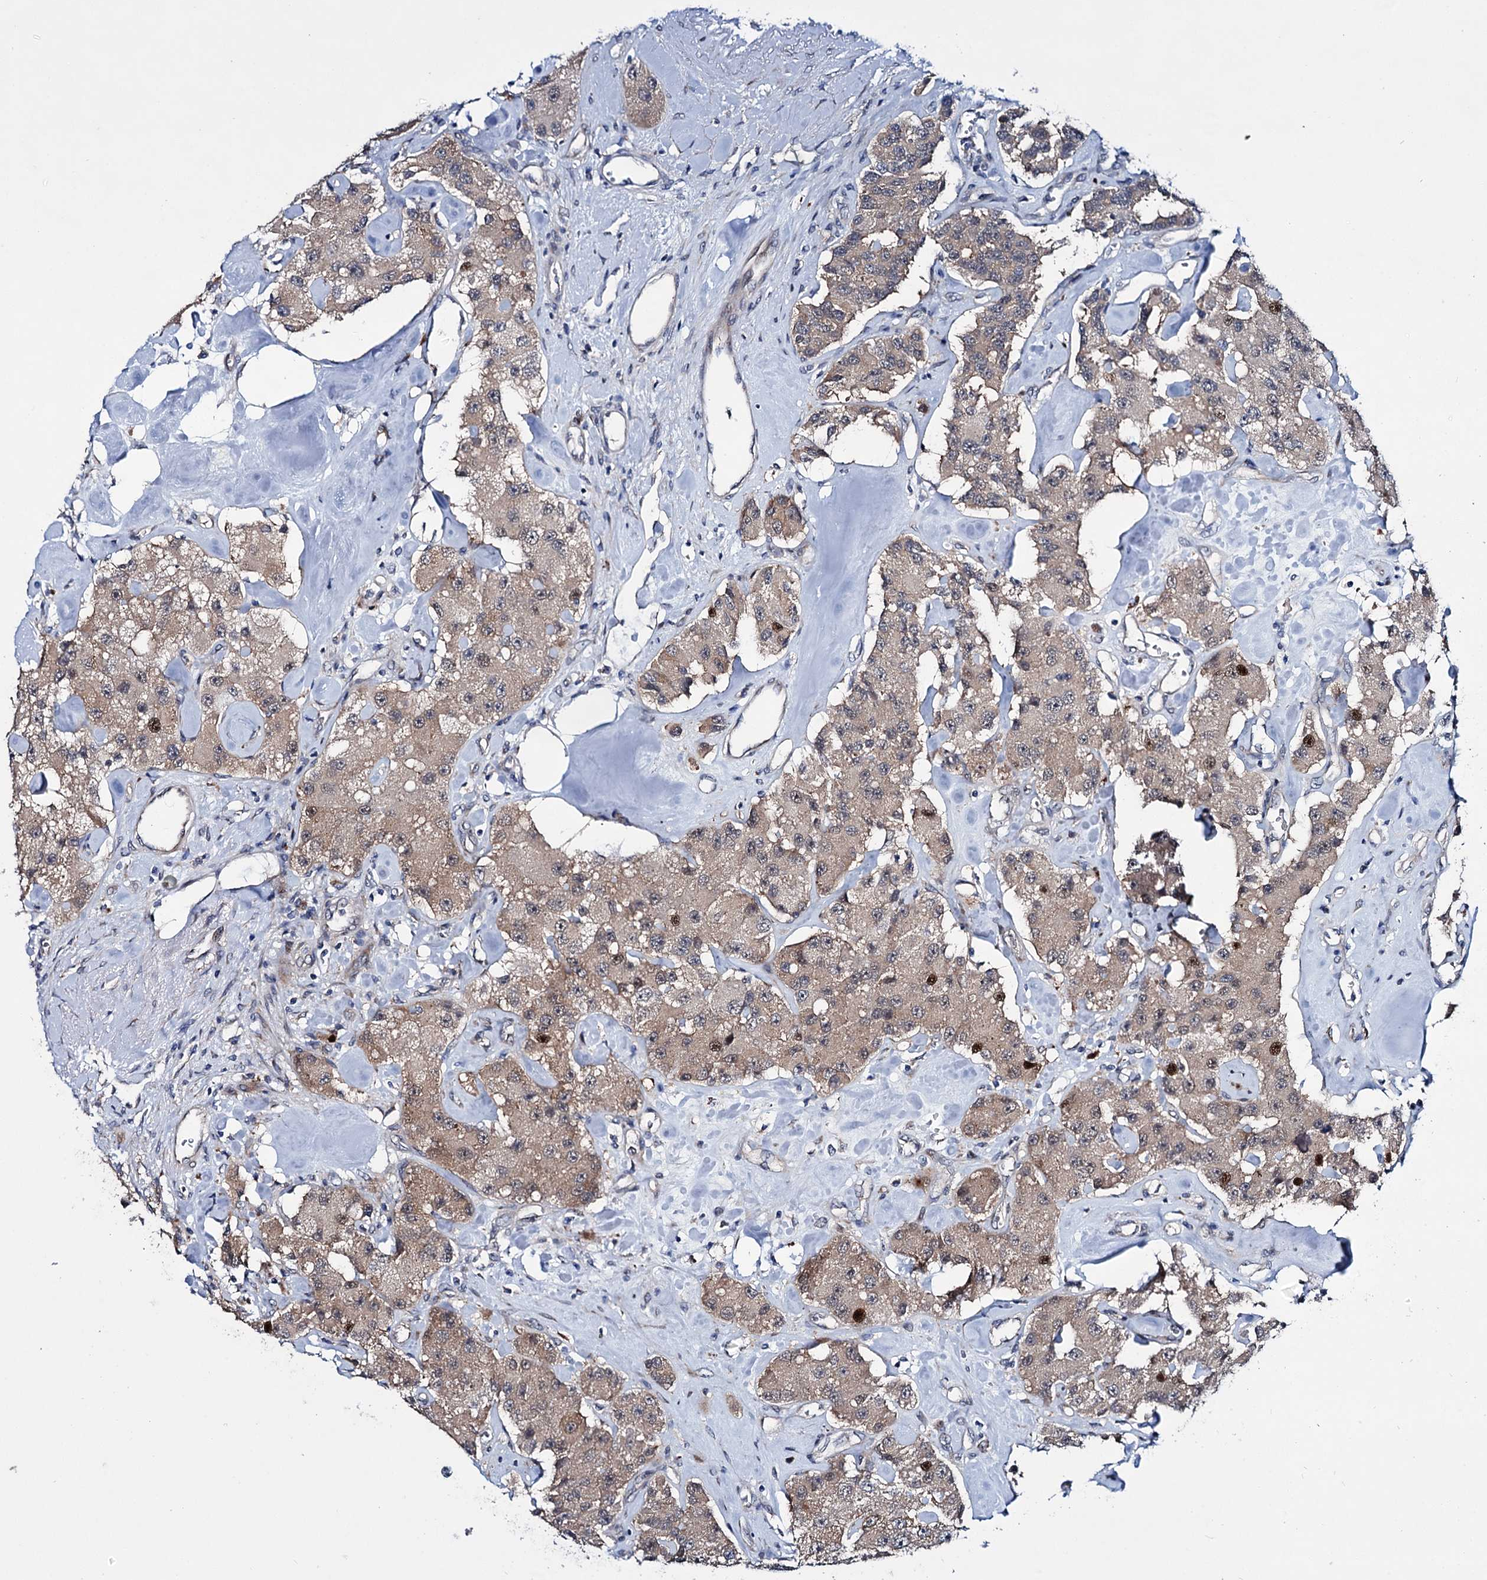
{"staining": {"intensity": "strong", "quantity": "<25%", "location": "nuclear"}, "tissue": "carcinoid", "cell_type": "Tumor cells", "image_type": "cancer", "snomed": [{"axis": "morphology", "description": "Carcinoid, malignant, NOS"}, {"axis": "topography", "description": "Pancreas"}], "caption": "About <25% of tumor cells in human carcinoid show strong nuclear protein staining as visualized by brown immunohistochemical staining.", "gene": "EYA4", "patient": {"sex": "male", "age": 41}}